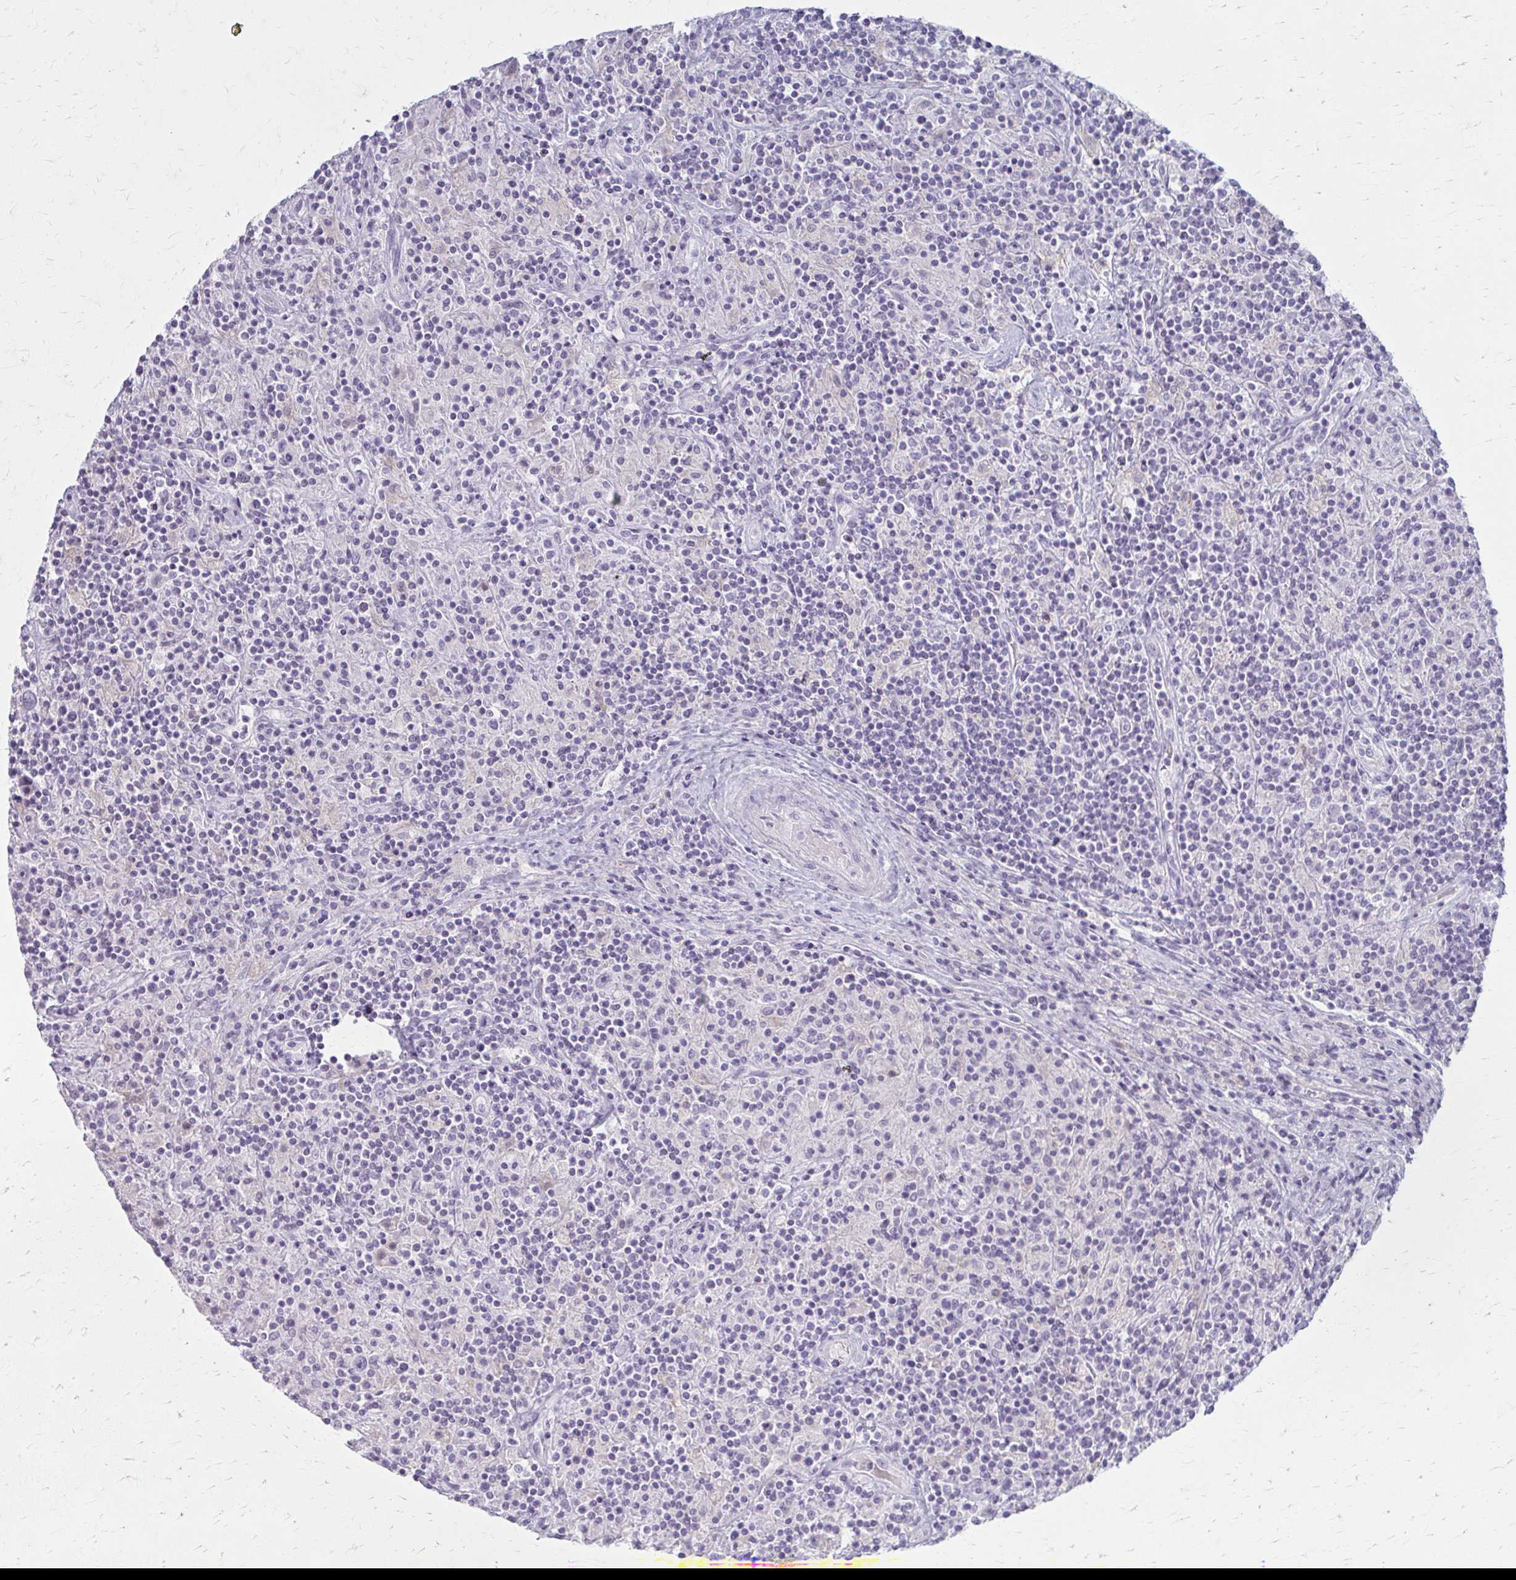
{"staining": {"intensity": "negative", "quantity": "none", "location": "none"}, "tissue": "lymphoma", "cell_type": "Tumor cells", "image_type": "cancer", "snomed": [{"axis": "morphology", "description": "Hodgkin's disease, NOS"}, {"axis": "topography", "description": "Lymph node"}], "caption": "Lymphoma was stained to show a protein in brown. There is no significant positivity in tumor cells.", "gene": "LDLRAP1", "patient": {"sex": "male", "age": 70}}